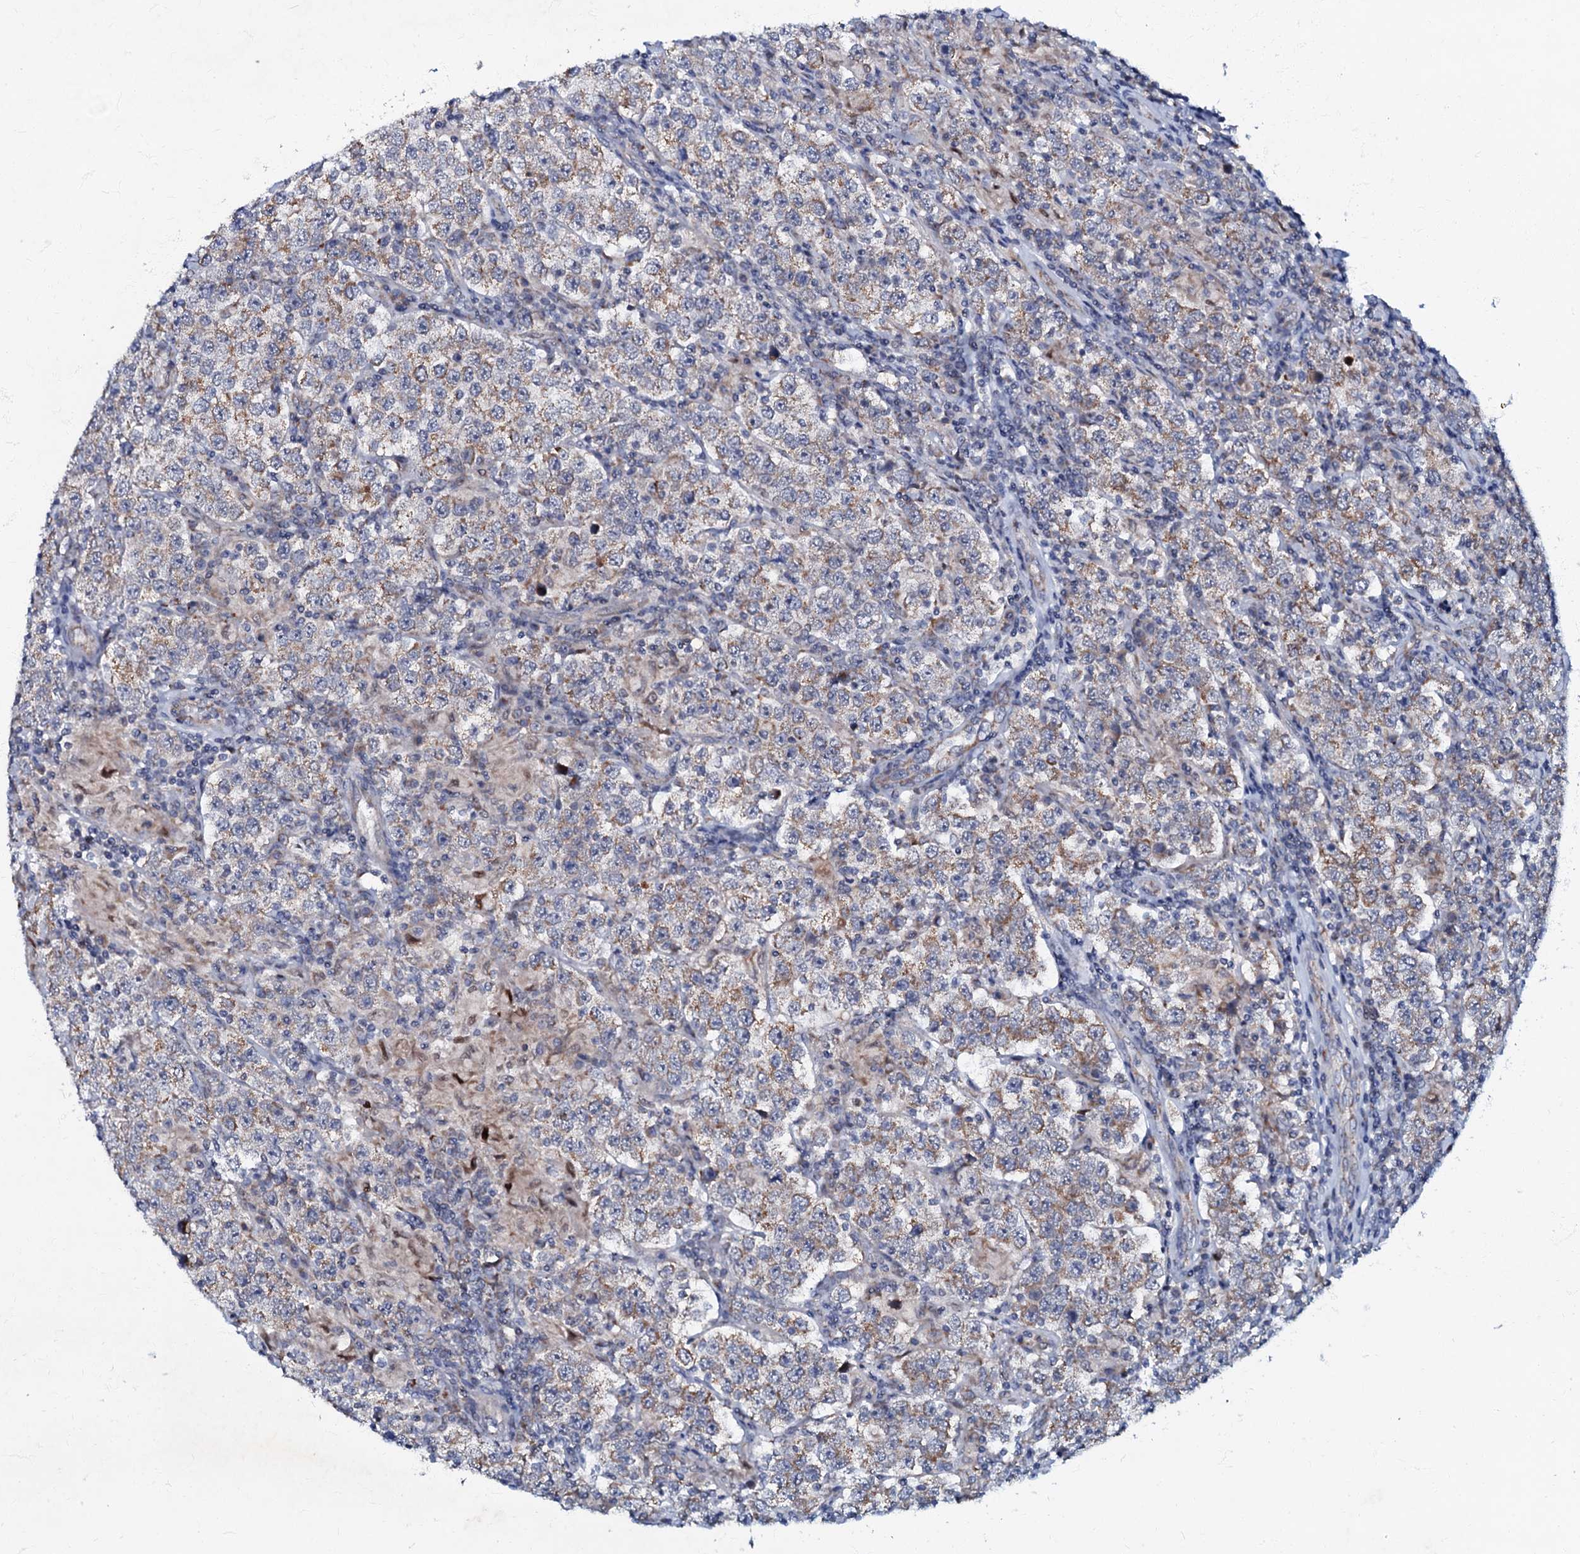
{"staining": {"intensity": "moderate", "quantity": ">75%", "location": "cytoplasmic/membranous"}, "tissue": "testis cancer", "cell_type": "Tumor cells", "image_type": "cancer", "snomed": [{"axis": "morphology", "description": "Normal tissue, NOS"}, {"axis": "morphology", "description": "Urothelial carcinoma, High grade"}, {"axis": "morphology", "description": "Seminoma, NOS"}, {"axis": "morphology", "description": "Carcinoma, Embryonal, NOS"}, {"axis": "topography", "description": "Urinary bladder"}, {"axis": "topography", "description": "Testis"}], "caption": "Protein expression analysis of testis cancer shows moderate cytoplasmic/membranous positivity in approximately >75% of tumor cells.", "gene": "MRPL51", "patient": {"sex": "male", "age": 41}}